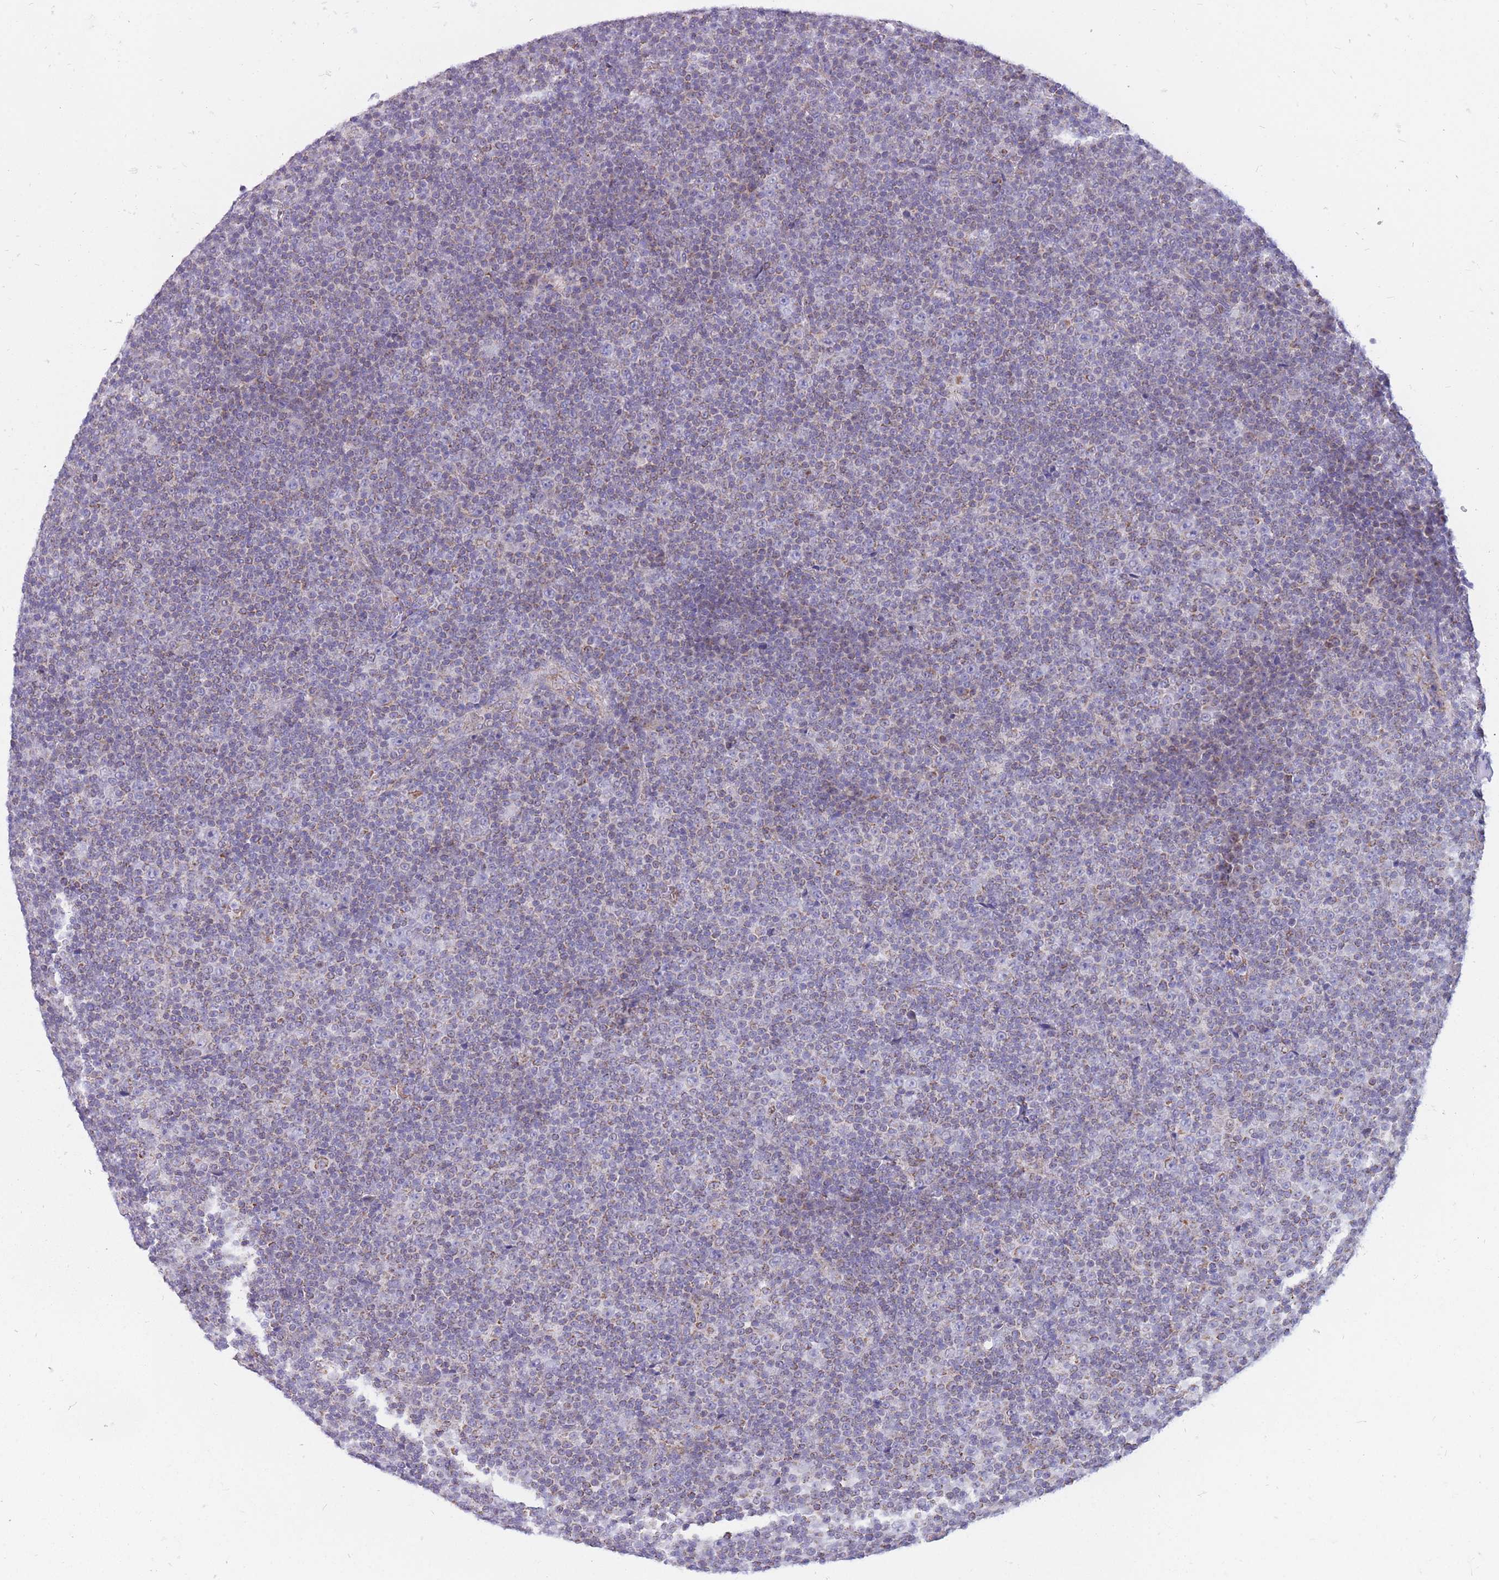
{"staining": {"intensity": "weak", "quantity": "<25%", "location": "cytoplasmic/membranous"}, "tissue": "lymphoma", "cell_type": "Tumor cells", "image_type": "cancer", "snomed": [{"axis": "morphology", "description": "Malignant lymphoma, non-Hodgkin's type, Low grade"}, {"axis": "topography", "description": "Lymph node"}], "caption": "Immunohistochemical staining of lymphoma exhibits no significant positivity in tumor cells.", "gene": "PCSK1", "patient": {"sex": "female", "age": 67}}